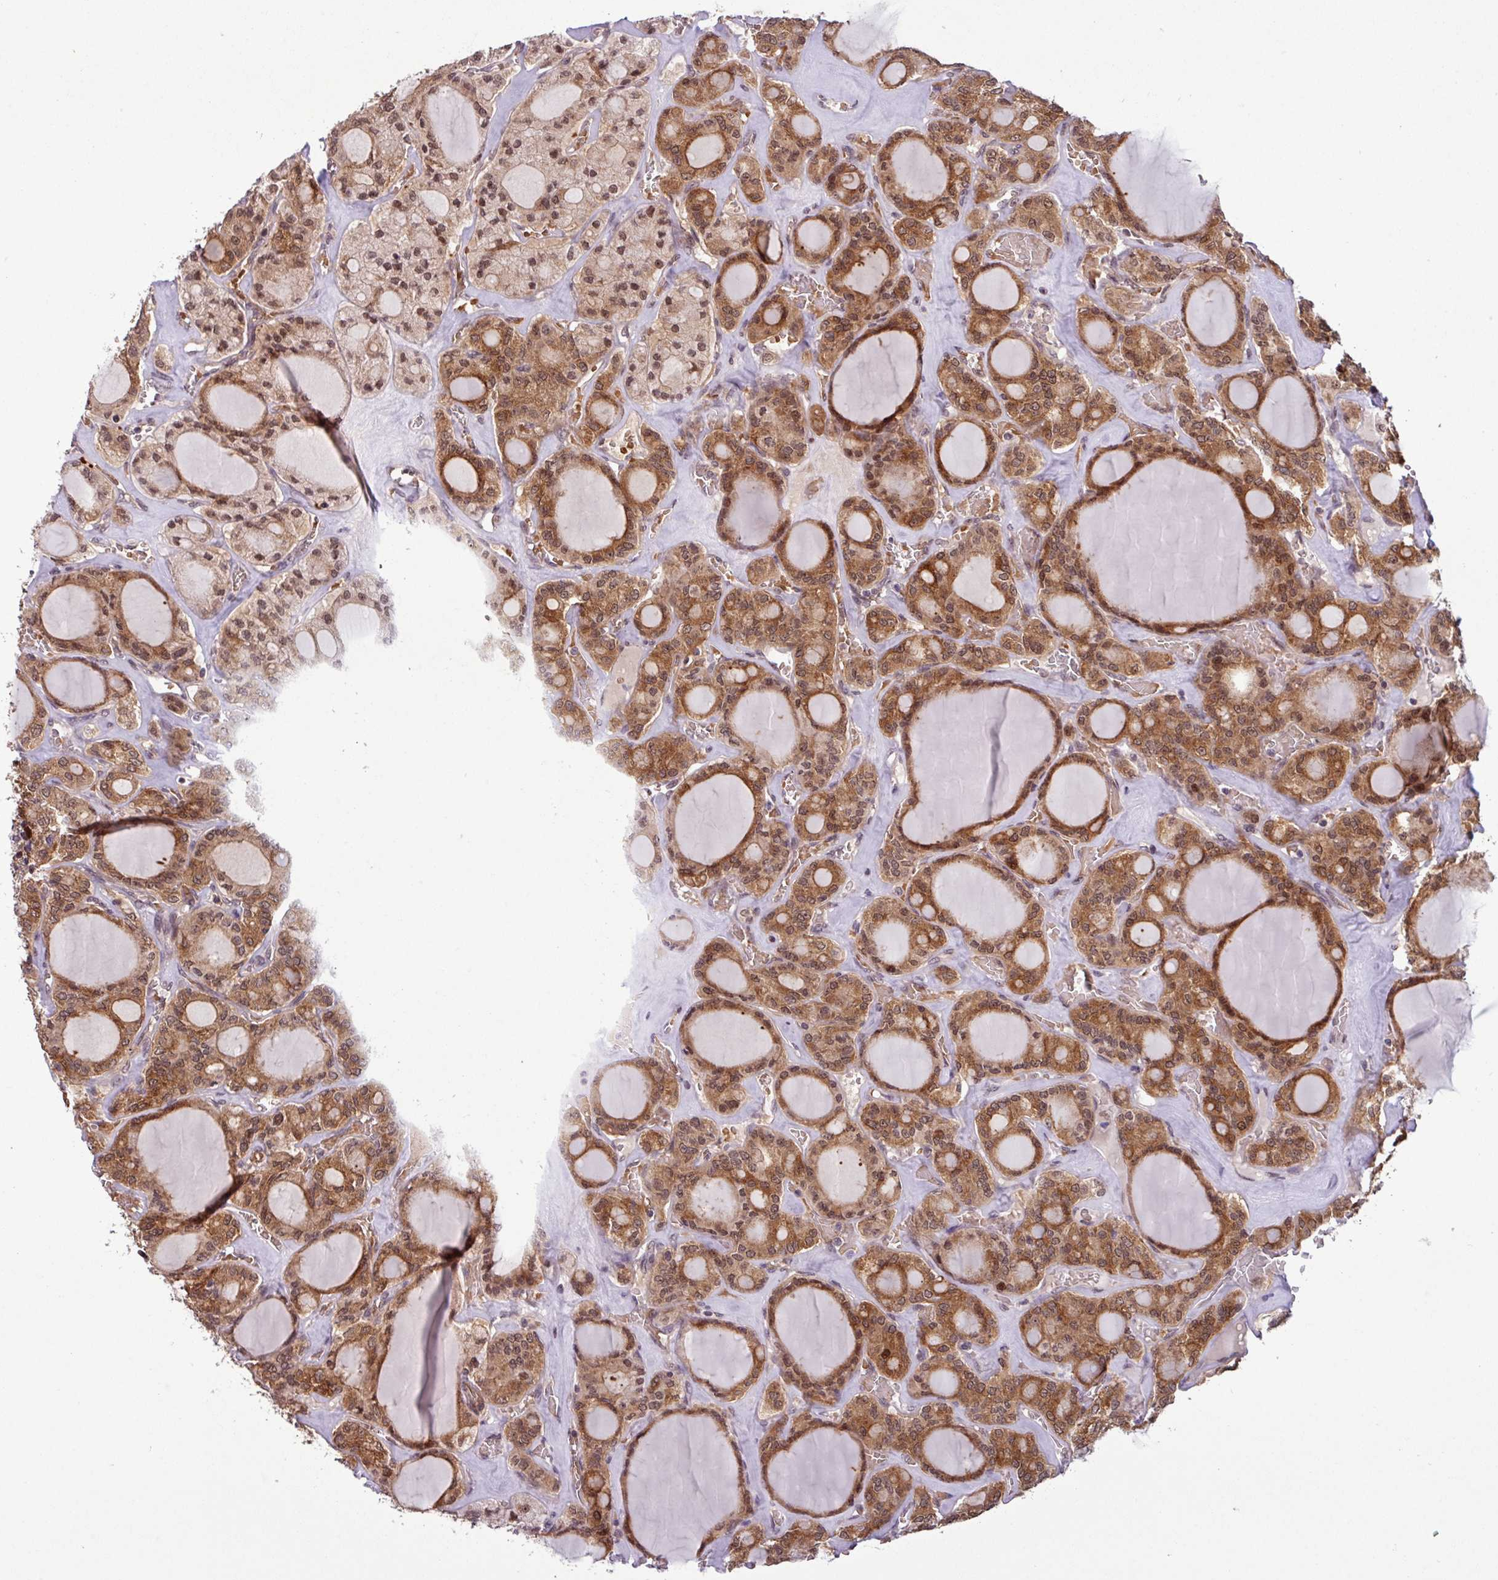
{"staining": {"intensity": "strong", "quantity": ">75%", "location": "cytoplasmic/membranous,nuclear"}, "tissue": "thyroid cancer", "cell_type": "Tumor cells", "image_type": "cancer", "snomed": [{"axis": "morphology", "description": "Papillary adenocarcinoma, NOS"}, {"axis": "topography", "description": "Thyroid gland"}], "caption": "High-magnification brightfield microscopy of thyroid cancer (papillary adenocarcinoma) stained with DAB (3,3'-diaminobenzidine) (brown) and counterstained with hematoxylin (blue). tumor cells exhibit strong cytoplasmic/membranous and nuclear positivity is appreciated in approximately>75% of cells. (DAB (3,3'-diaminobenzidine) IHC with brightfield microscopy, high magnification).", "gene": "C7orf50", "patient": {"sex": "male", "age": 87}}